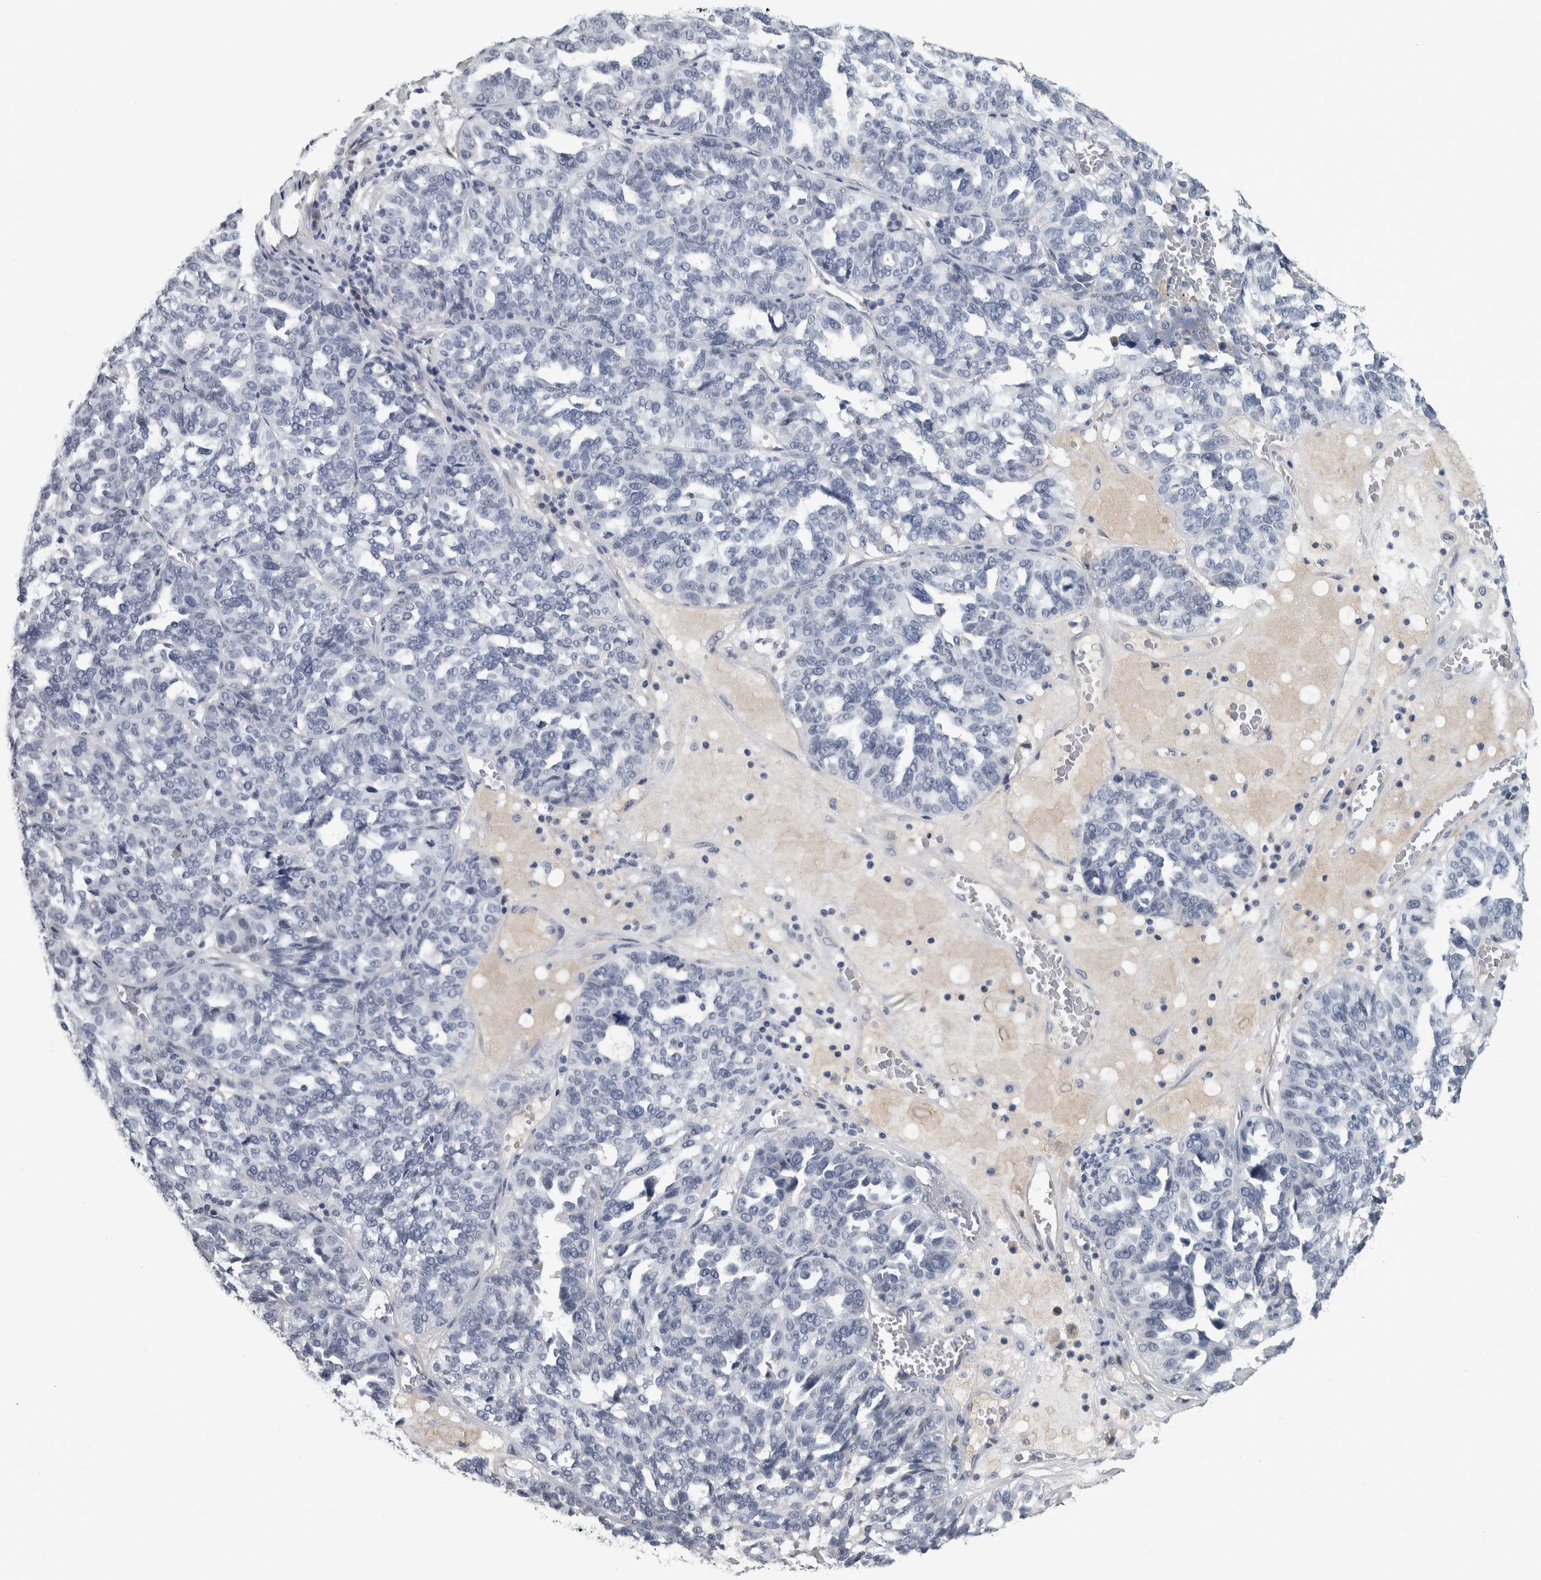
{"staining": {"intensity": "negative", "quantity": "none", "location": "none"}, "tissue": "ovarian cancer", "cell_type": "Tumor cells", "image_type": "cancer", "snomed": [{"axis": "morphology", "description": "Cystadenocarcinoma, serous, NOS"}, {"axis": "topography", "description": "Ovary"}], "caption": "IHC image of neoplastic tissue: ovarian cancer (serous cystadenocarcinoma) stained with DAB exhibits no significant protein expression in tumor cells.", "gene": "CAVIN4", "patient": {"sex": "female", "age": 59}}